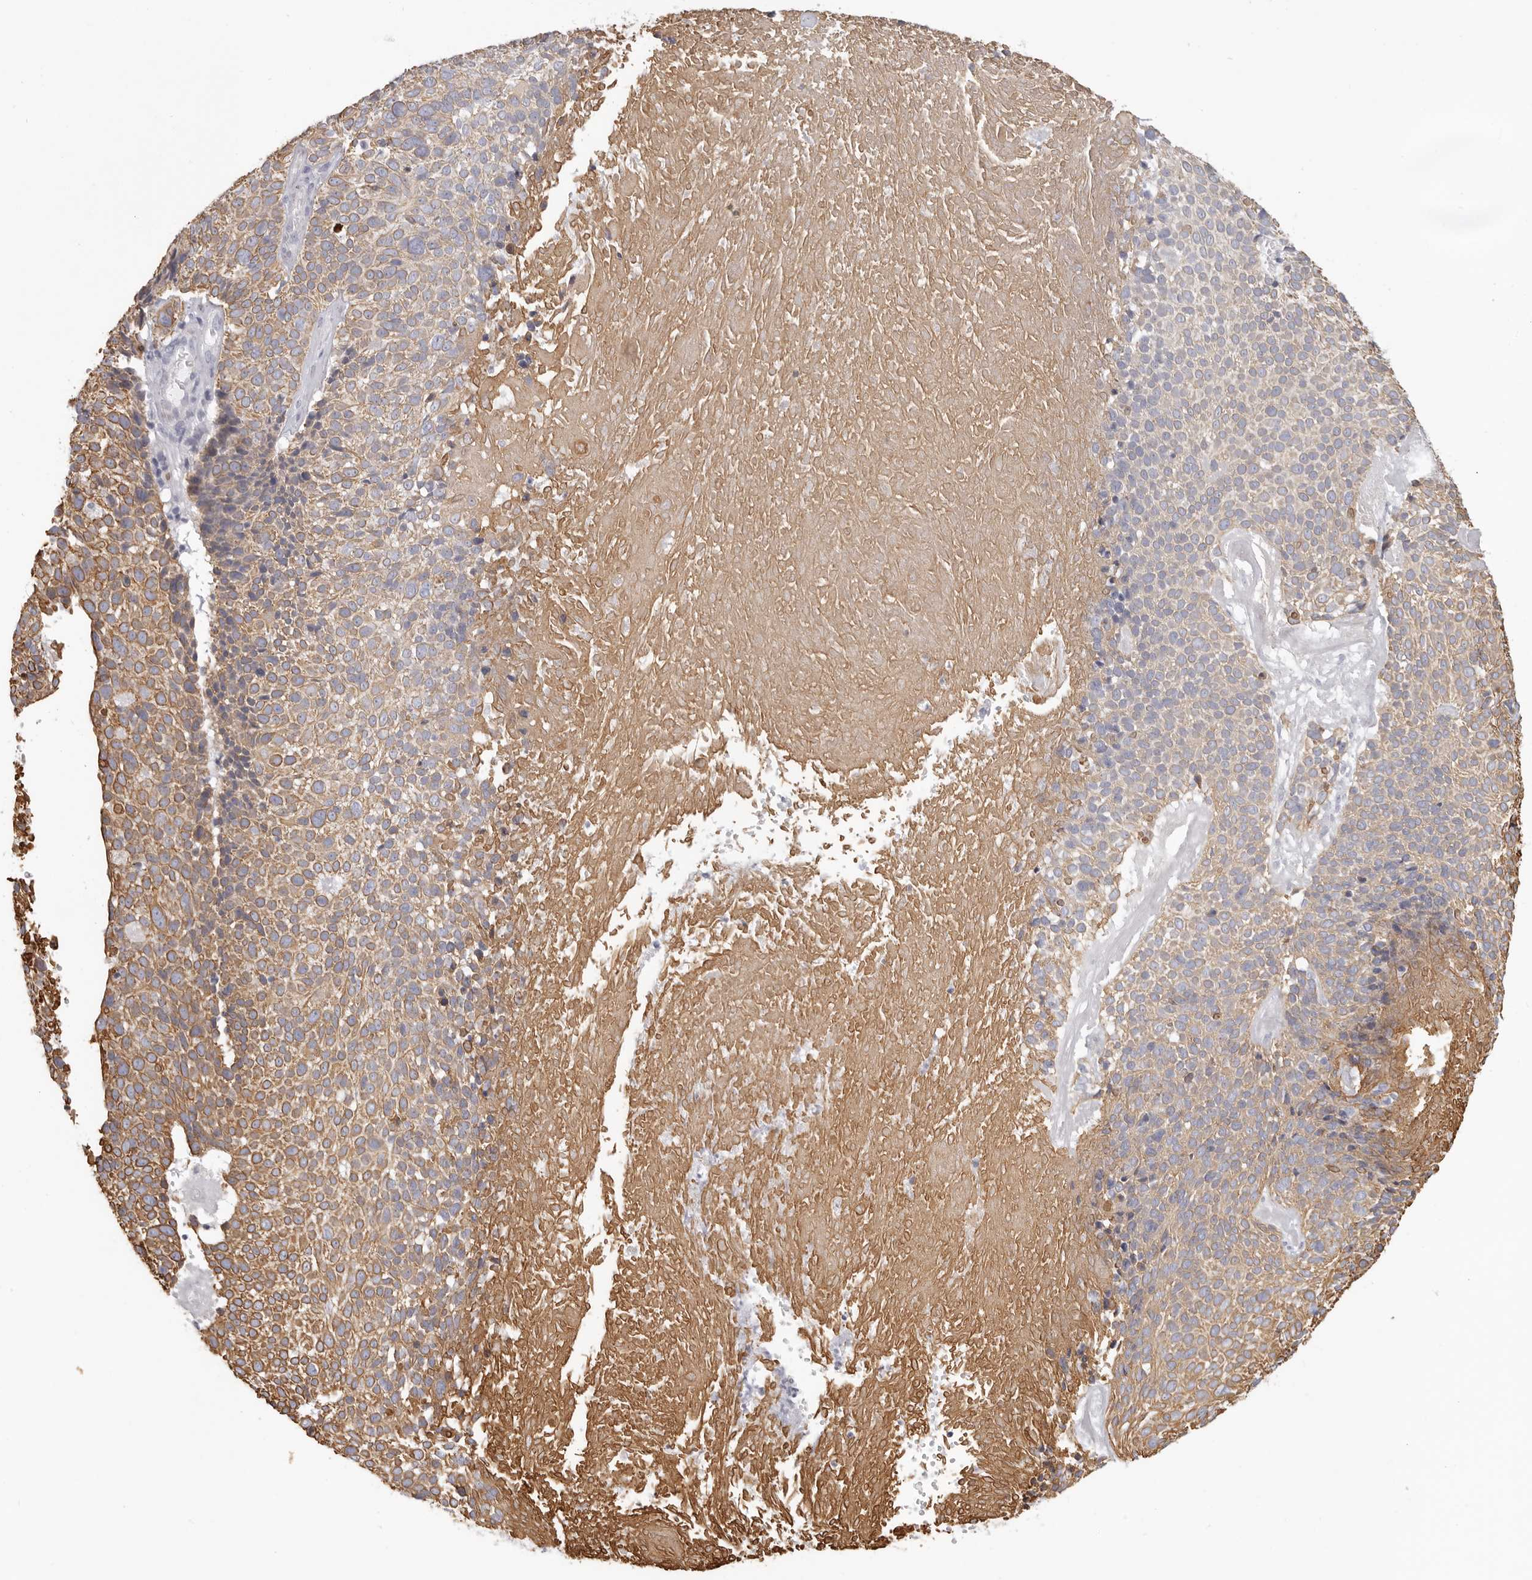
{"staining": {"intensity": "moderate", "quantity": "25%-75%", "location": "cytoplasmic/membranous"}, "tissue": "cervical cancer", "cell_type": "Tumor cells", "image_type": "cancer", "snomed": [{"axis": "morphology", "description": "Squamous cell carcinoma, NOS"}, {"axis": "topography", "description": "Cervix"}], "caption": "Immunohistochemical staining of cervical squamous cell carcinoma reveals medium levels of moderate cytoplasmic/membranous positivity in about 25%-75% of tumor cells.", "gene": "RXFP1", "patient": {"sex": "female", "age": 74}}